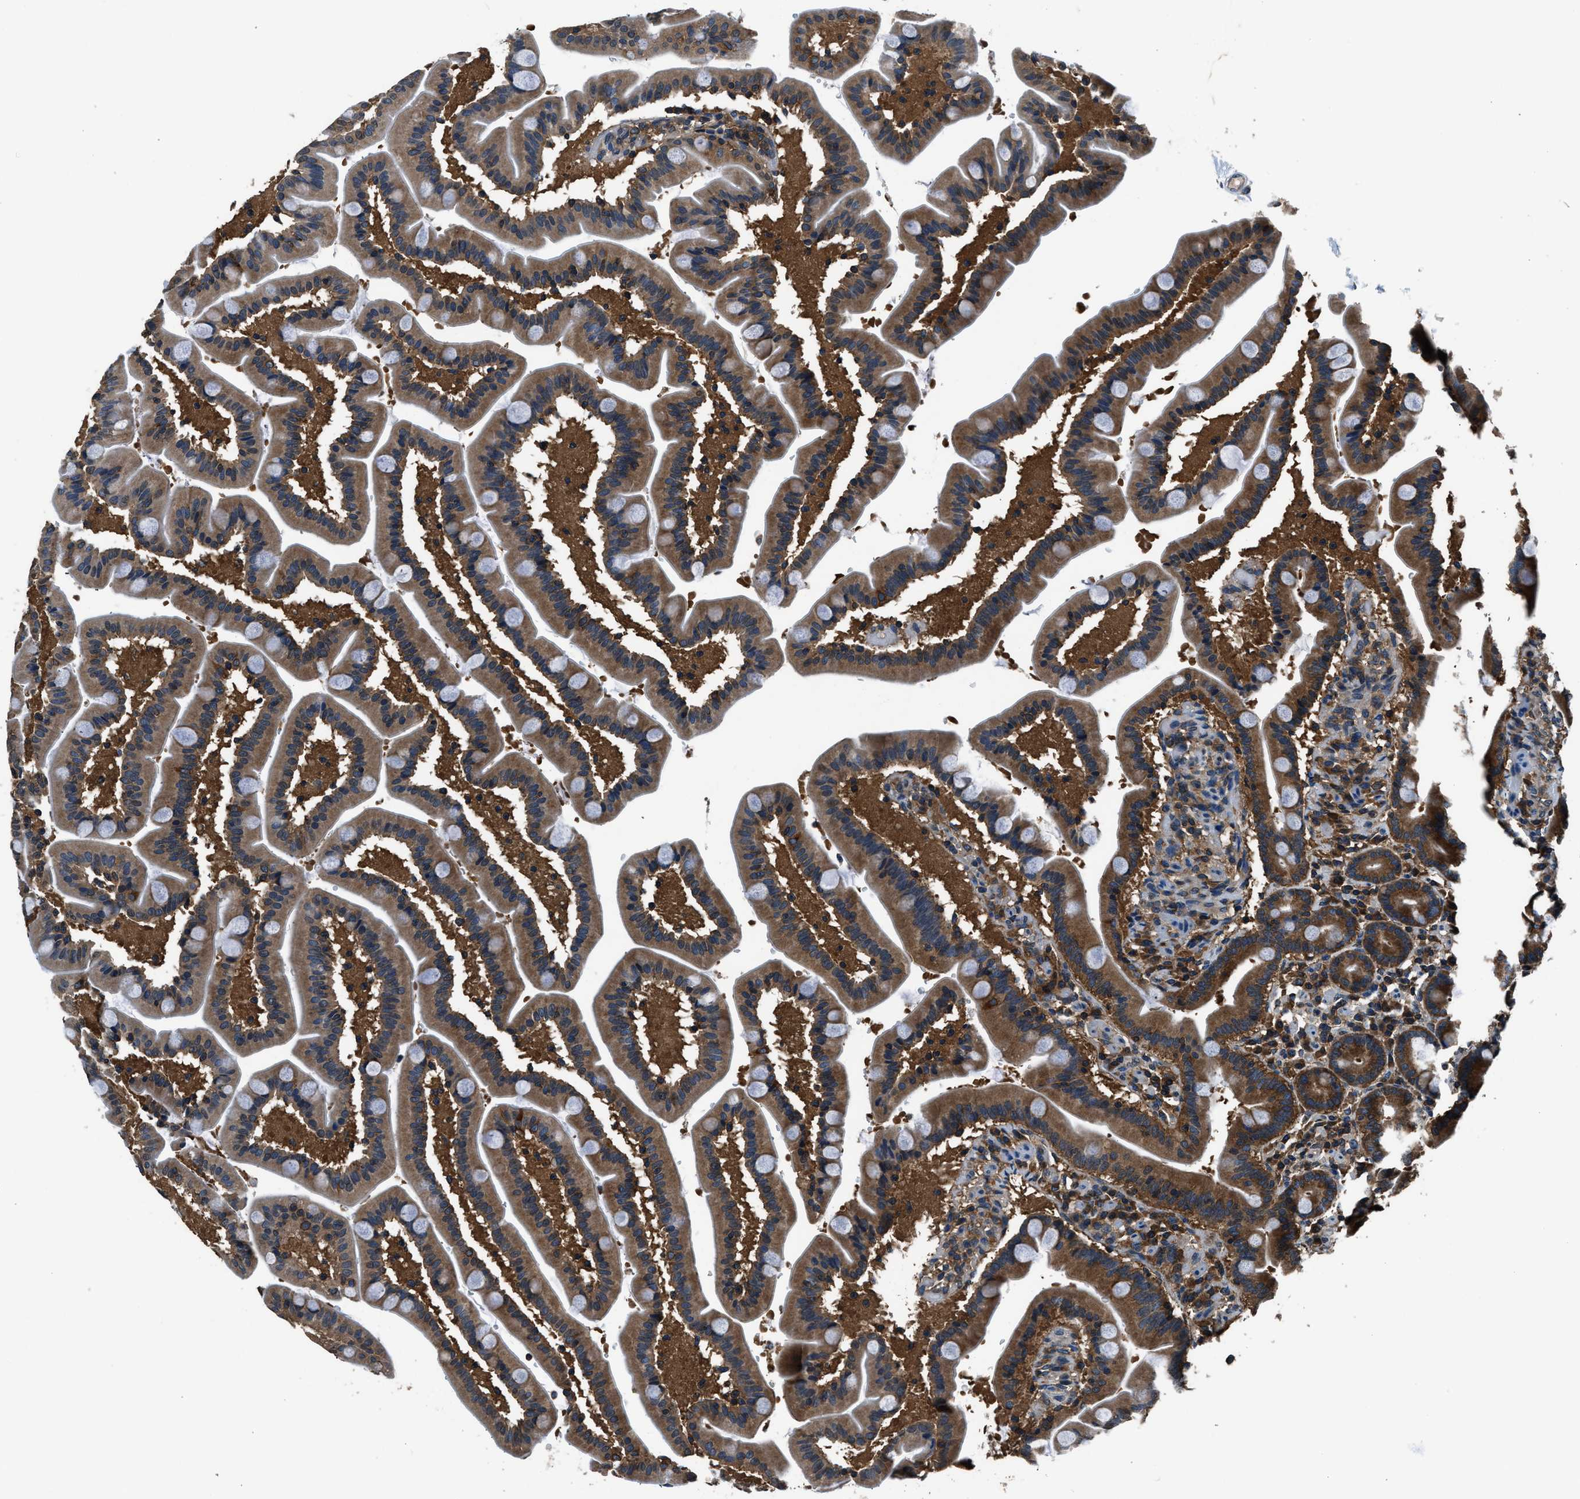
{"staining": {"intensity": "strong", "quantity": ">75%", "location": "cytoplasmic/membranous"}, "tissue": "duodenum", "cell_type": "Glandular cells", "image_type": "normal", "snomed": [{"axis": "morphology", "description": "Normal tissue, NOS"}, {"axis": "topography", "description": "Duodenum"}], "caption": "Immunohistochemistry (DAB) staining of unremarkable duodenum exhibits strong cytoplasmic/membranous protein expression in about >75% of glandular cells.", "gene": "ARFGAP2", "patient": {"sex": "male", "age": 54}}